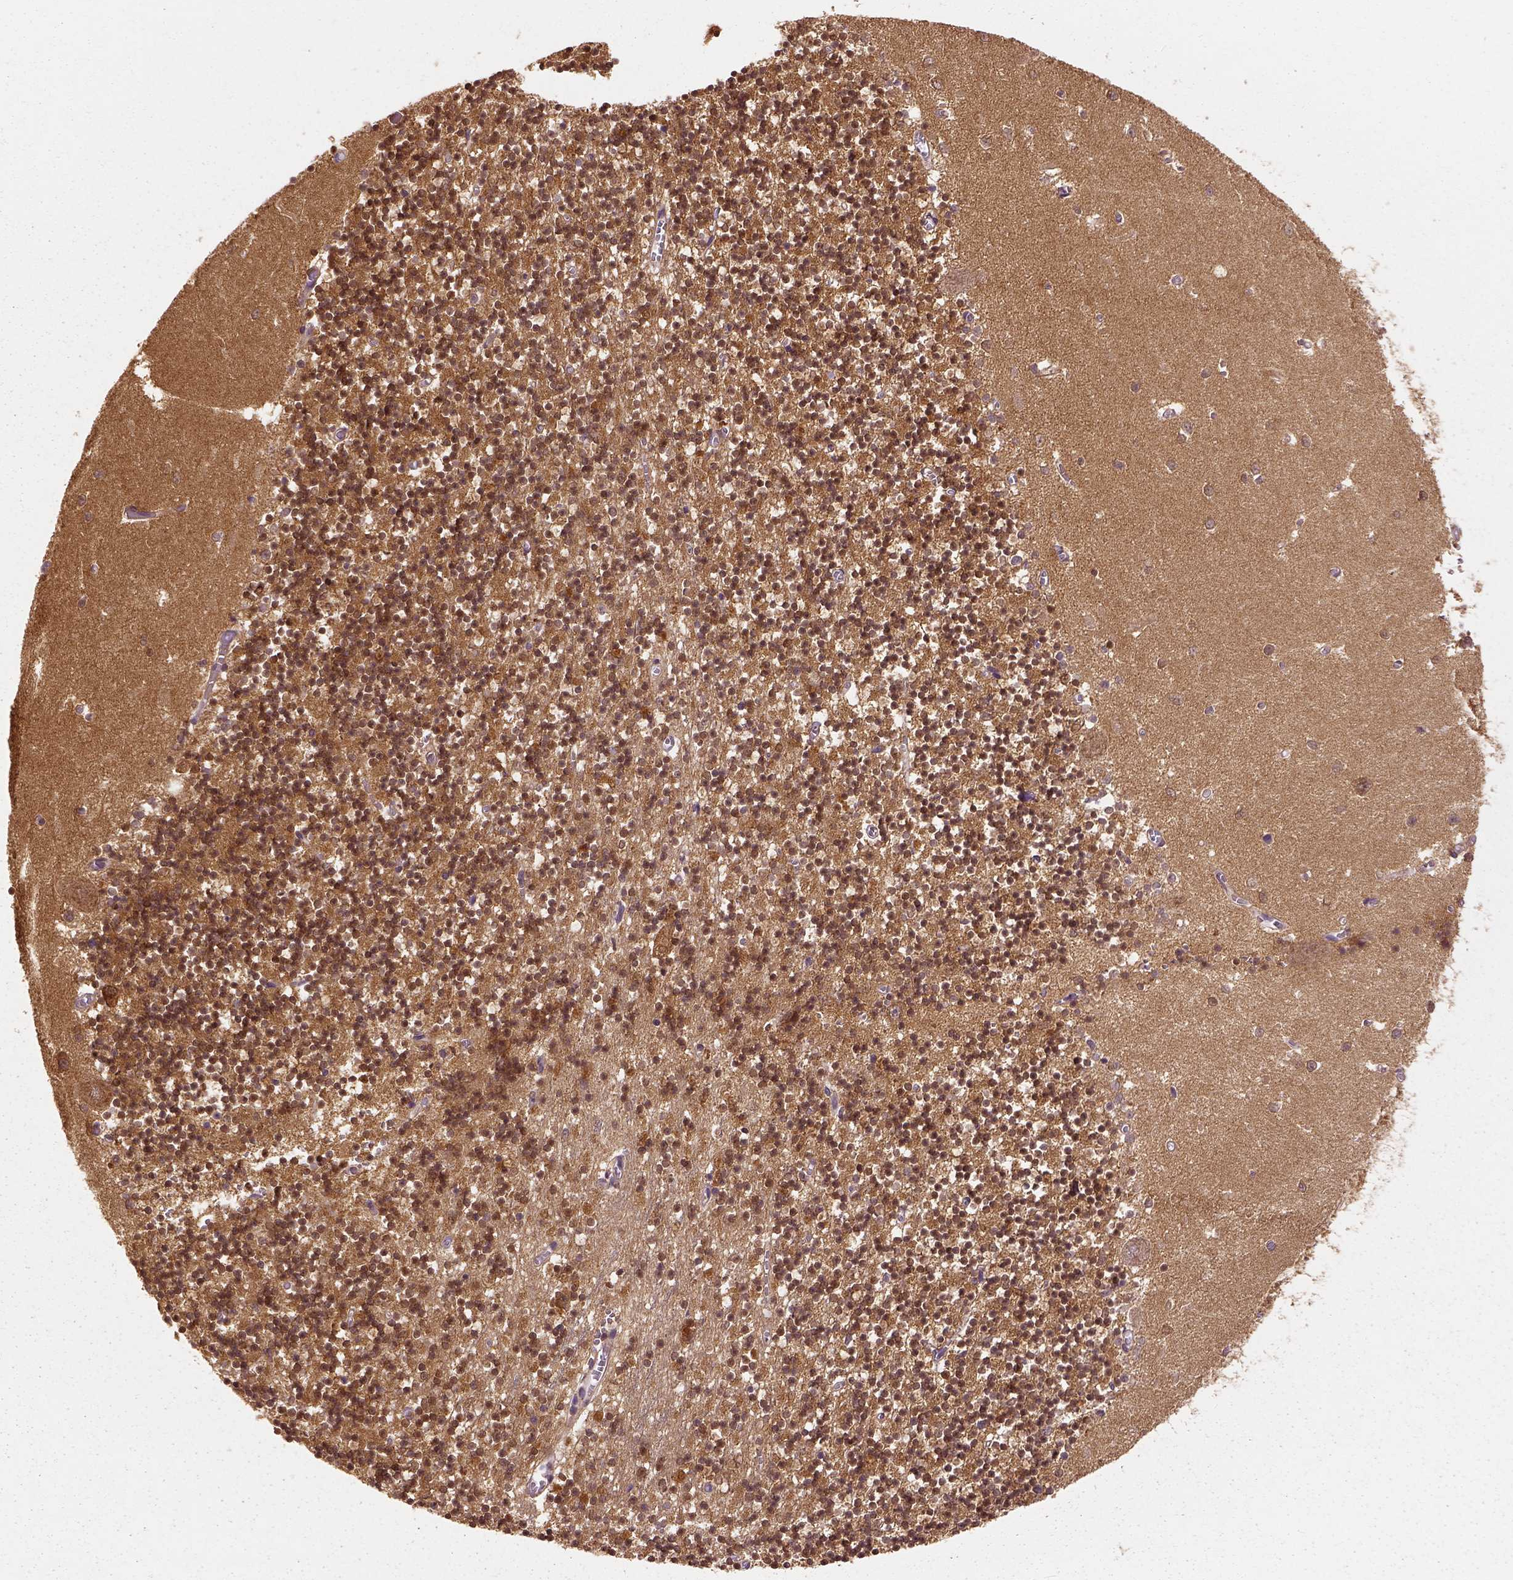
{"staining": {"intensity": "moderate", "quantity": ">75%", "location": "cytoplasmic/membranous"}, "tissue": "cerebellum", "cell_type": "Cells in granular layer", "image_type": "normal", "snomed": [{"axis": "morphology", "description": "Normal tissue, NOS"}, {"axis": "topography", "description": "Cerebellum"}], "caption": "Normal cerebellum demonstrates moderate cytoplasmic/membranous expression in about >75% of cells in granular layer Nuclei are stained in blue..", "gene": "GPI", "patient": {"sex": "female", "age": 64}}